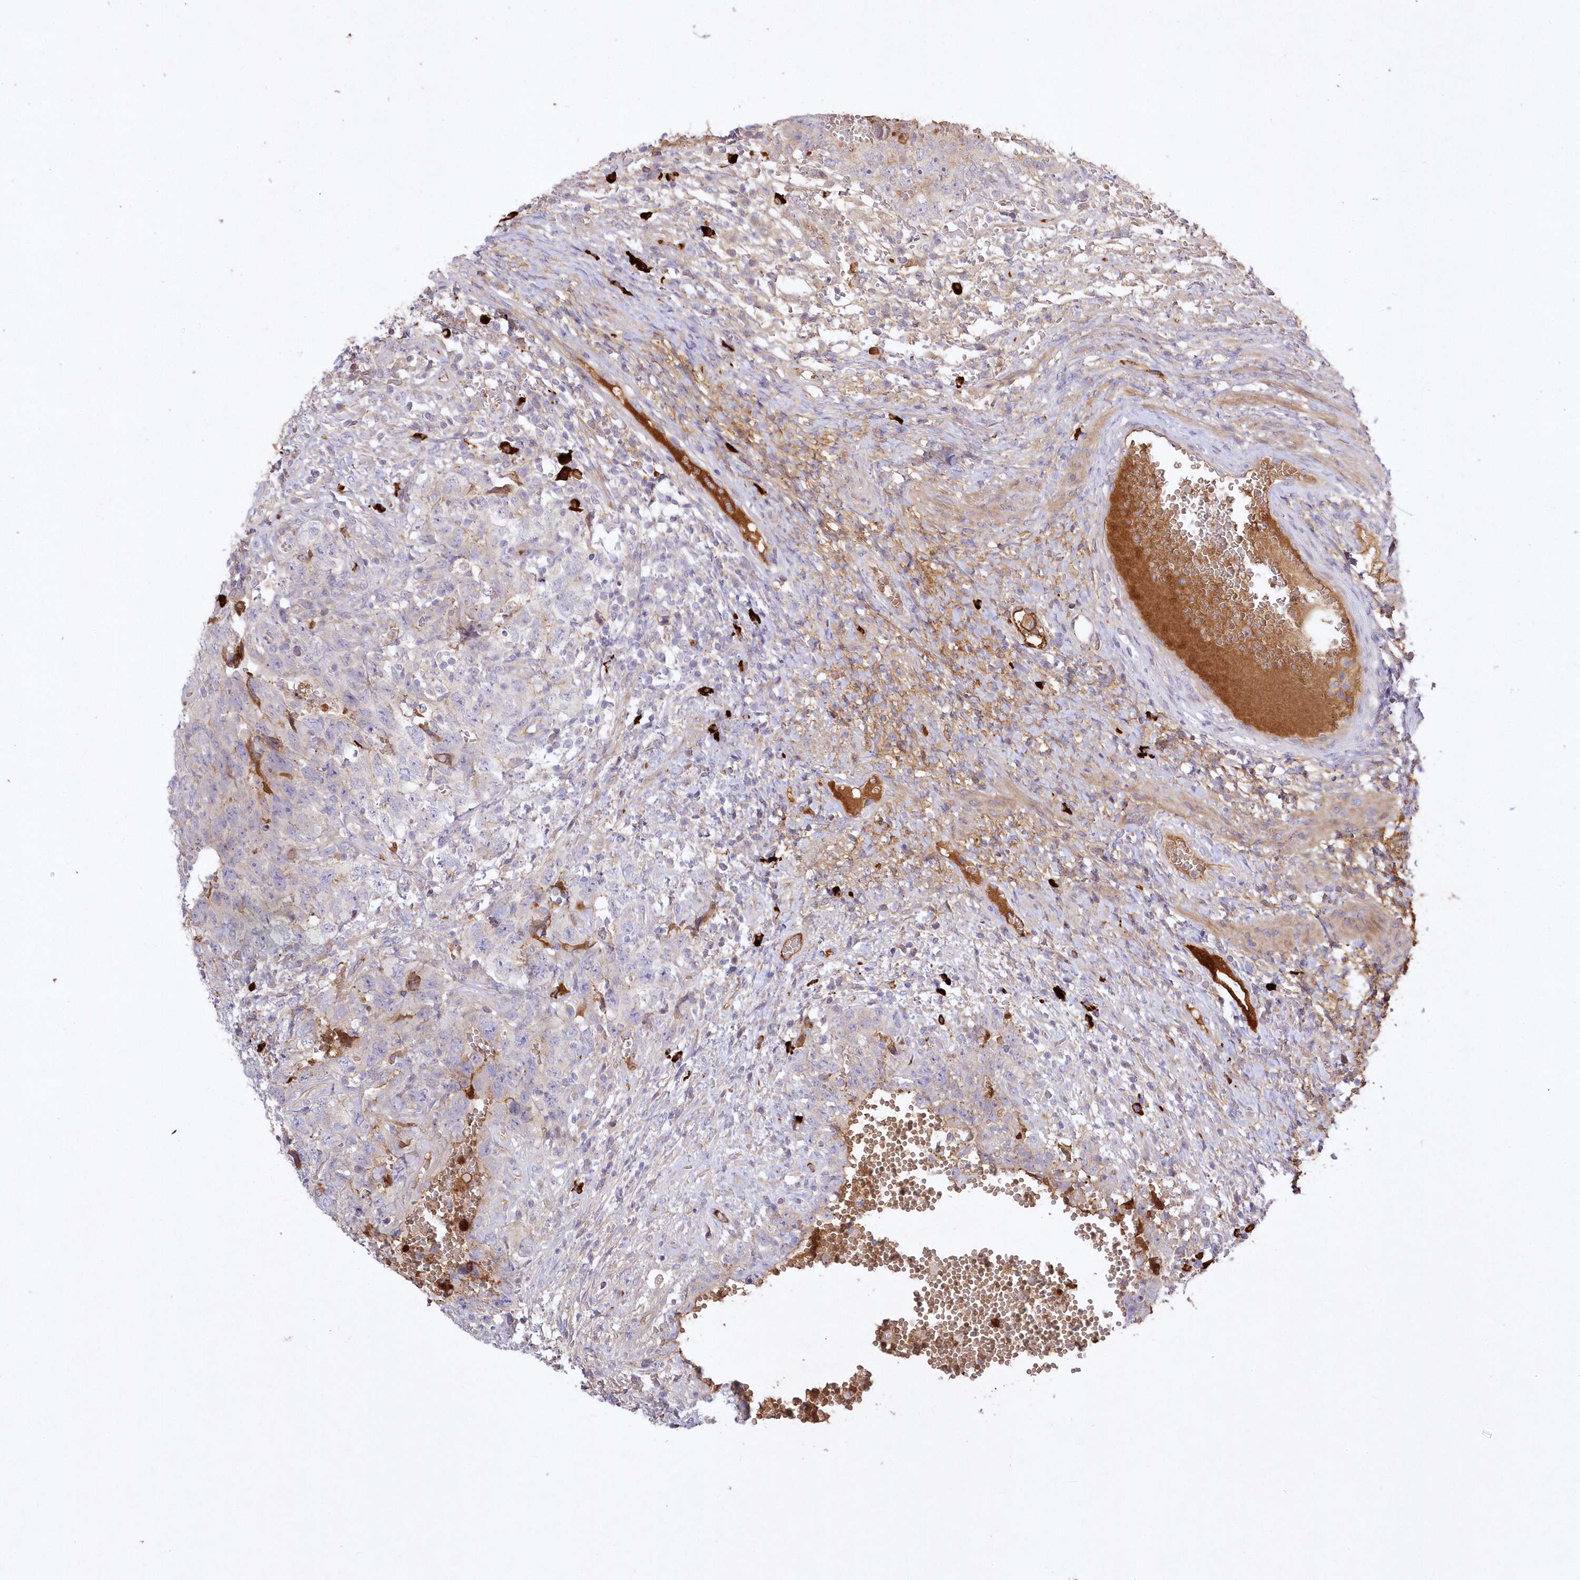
{"staining": {"intensity": "moderate", "quantity": "25%-75%", "location": "cytoplasmic/membranous"}, "tissue": "testis cancer", "cell_type": "Tumor cells", "image_type": "cancer", "snomed": [{"axis": "morphology", "description": "Carcinoma, Embryonal, NOS"}, {"axis": "topography", "description": "Testis"}], "caption": "About 25%-75% of tumor cells in human embryonal carcinoma (testis) demonstrate moderate cytoplasmic/membranous protein staining as visualized by brown immunohistochemical staining.", "gene": "WBP1L", "patient": {"sex": "male", "age": 26}}